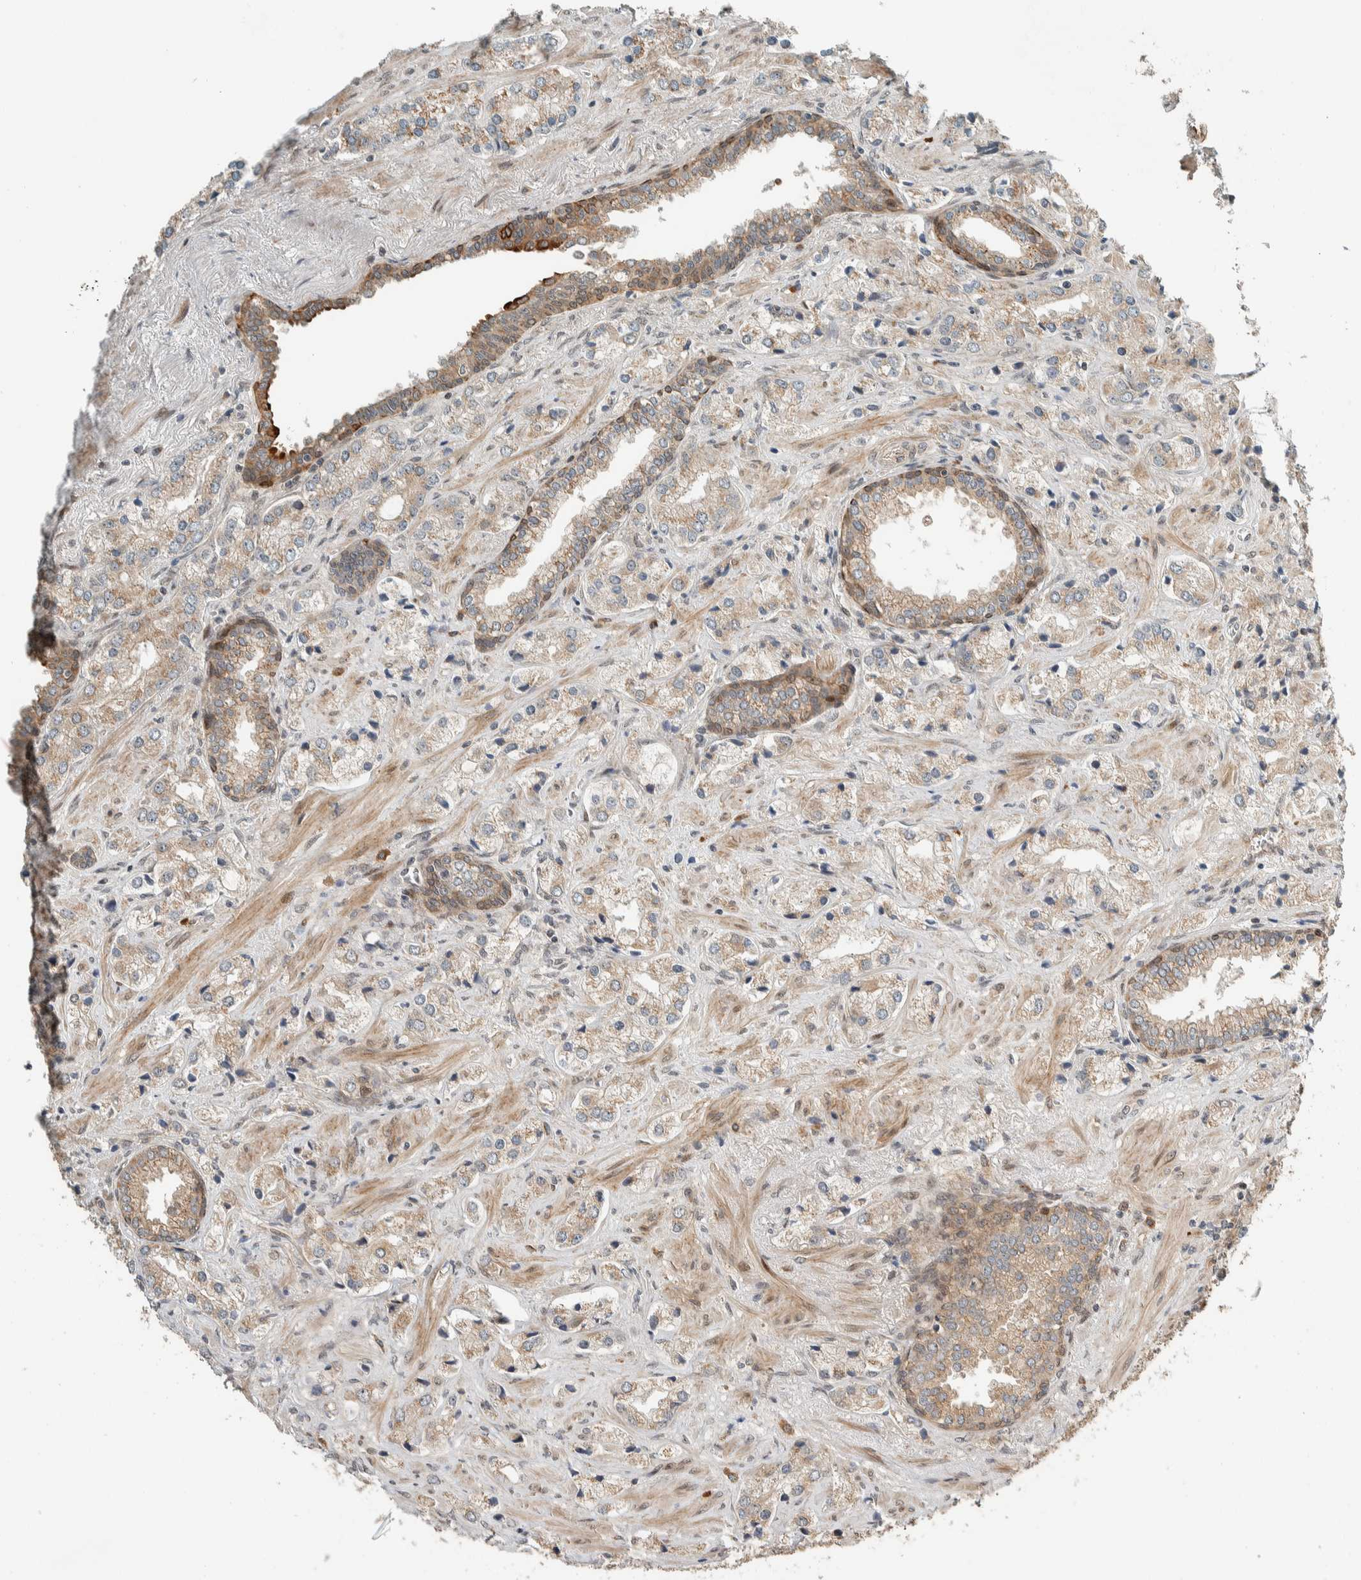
{"staining": {"intensity": "weak", "quantity": "25%-75%", "location": "cytoplasmic/membranous"}, "tissue": "prostate cancer", "cell_type": "Tumor cells", "image_type": "cancer", "snomed": [{"axis": "morphology", "description": "Adenocarcinoma, High grade"}, {"axis": "topography", "description": "Prostate"}], "caption": "Protein analysis of prostate cancer (adenocarcinoma (high-grade)) tissue shows weak cytoplasmic/membranous staining in about 25%-75% of tumor cells.", "gene": "STXBP4", "patient": {"sex": "male", "age": 66}}